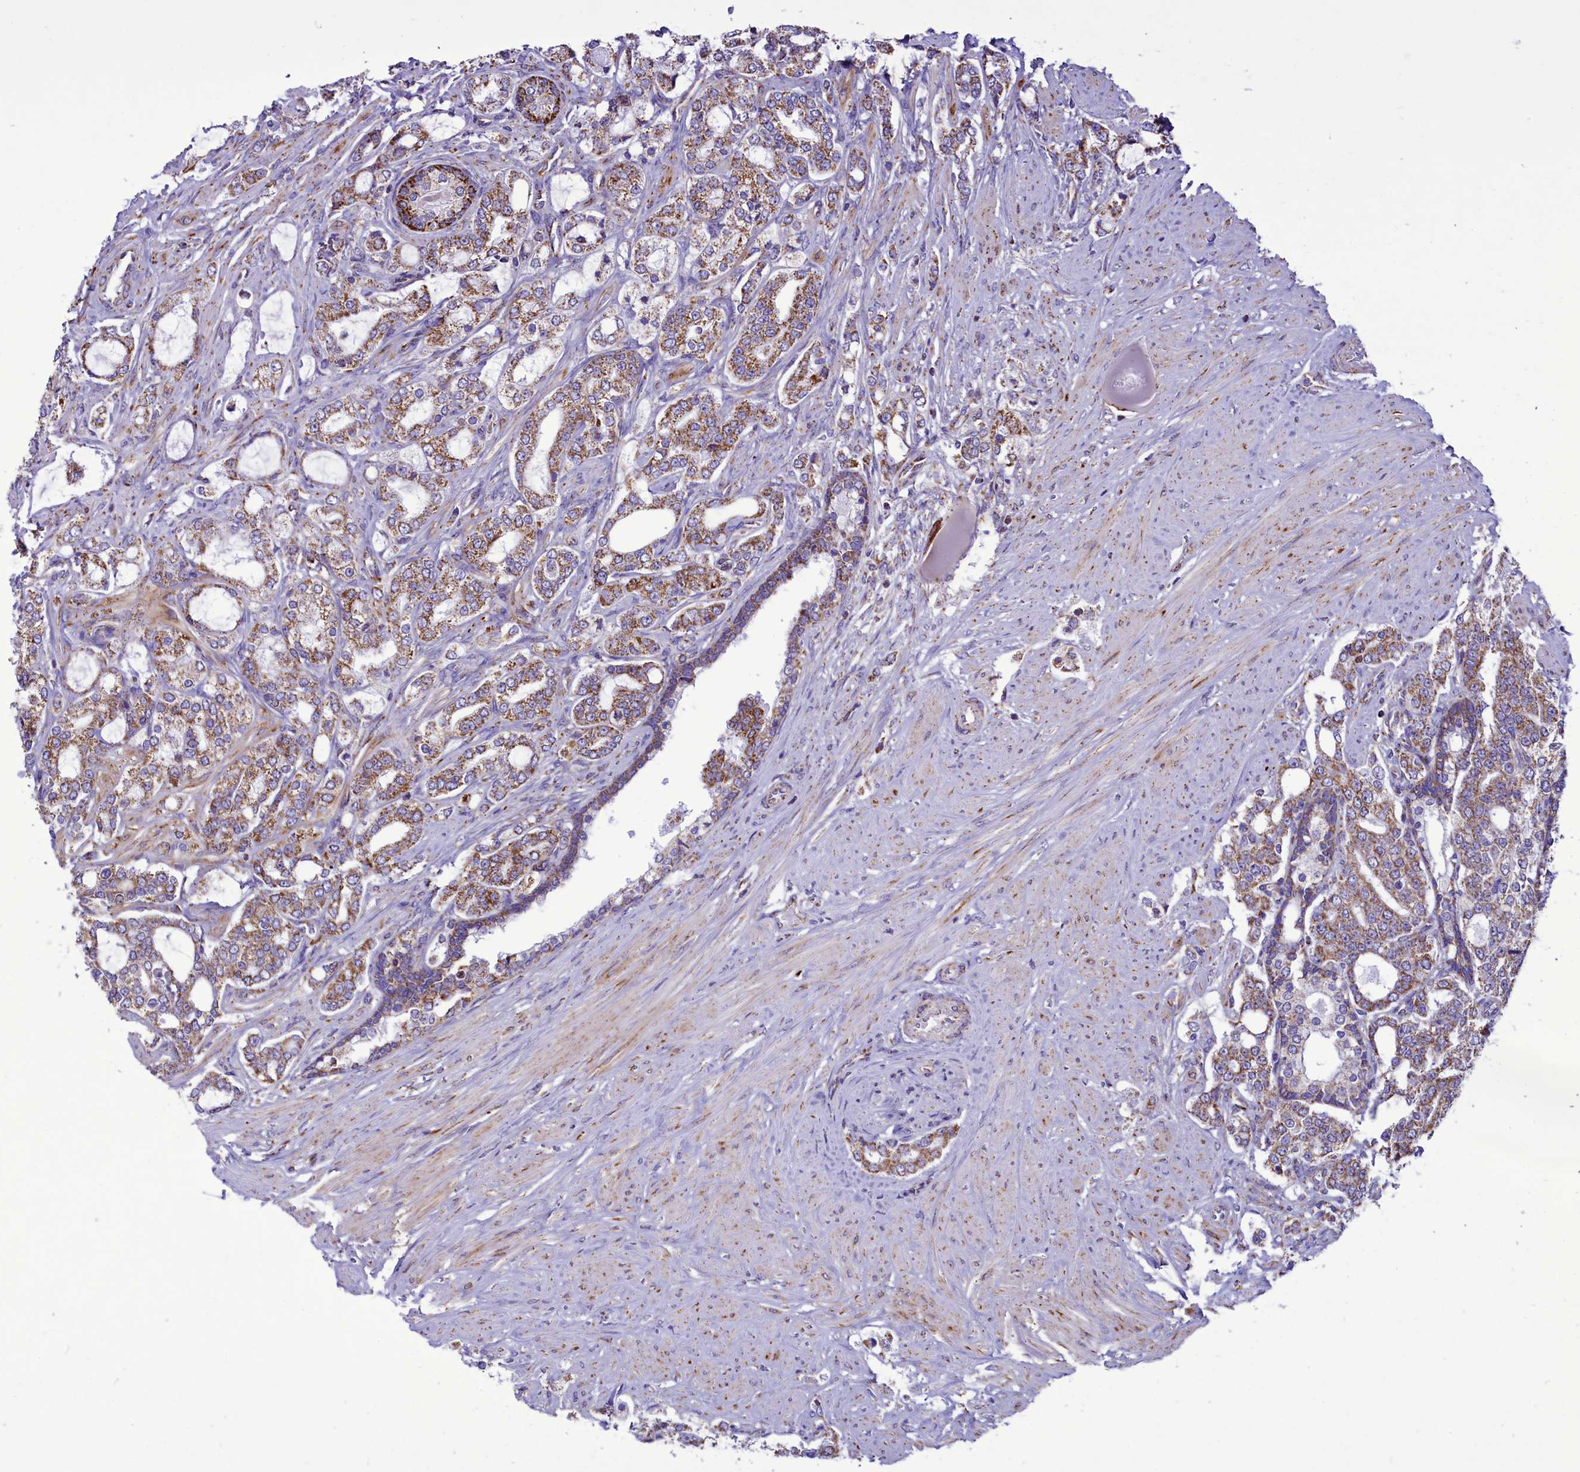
{"staining": {"intensity": "moderate", "quantity": ">75%", "location": "cytoplasmic/membranous"}, "tissue": "prostate cancer", "cell_type": "Tumor cells", "image_type": "cancer", "snomed": [{"axis": "morphology", "description": "Adenocarcinoma, High grade"}, {"axis": "topography", "description": "Prostate"}], "caption": "This histopathology image exhibits prostate cancer stained with IHC to label a protein in brown. The cytoplasmic/membranous of tumor cells show moderate positivity for the protein. Nuclei are counter-stained blue.", "gene": "ICA1L", "patient": {"sex": "male", "age": 64}}